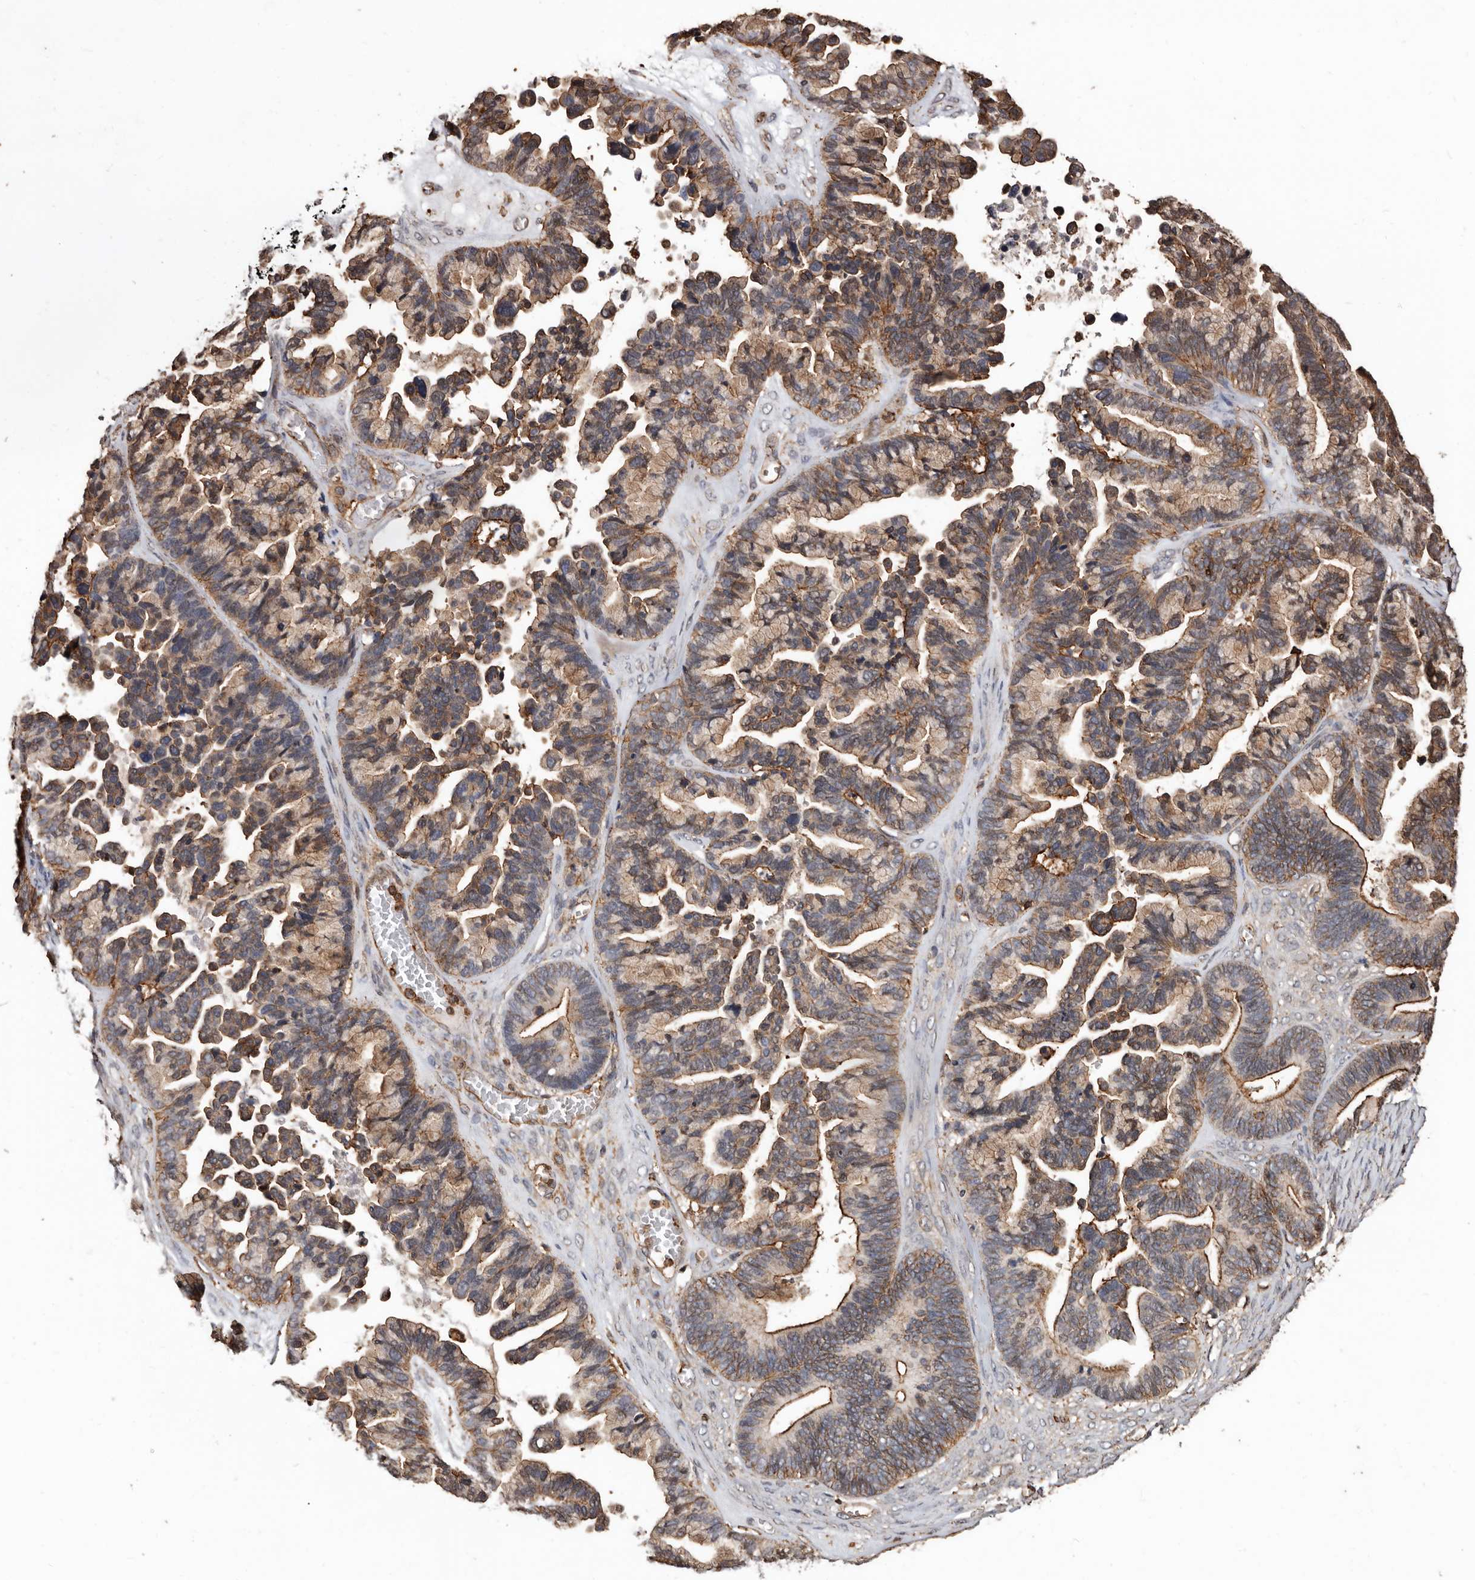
{"staining": {"intensity": "moderate", "quantity": ">75%", "location": "cytoplasmic/membranous"}, "tissue": "ovarian cancer", "cell_type": "Tumor cells", "image_type": "cancer", "snomed": [{"axis": "morphology", "description": "Cystadenocarcinoma, serous, NOS"}, {"axis": "topography", "description": "Ovary"}], "caption": "Brown immunohistochemical staining in human ovarian cancer (serous cystadenocarcinoma) exhibits moderate cytoplasmic/membranous positivity in approximately >75% of tumor cells. Ihc stains the protein of interest in brown and the nuclei are stained blue.", "gene": "GSK3A", "patient": {"sex": "female", "age": 56}}